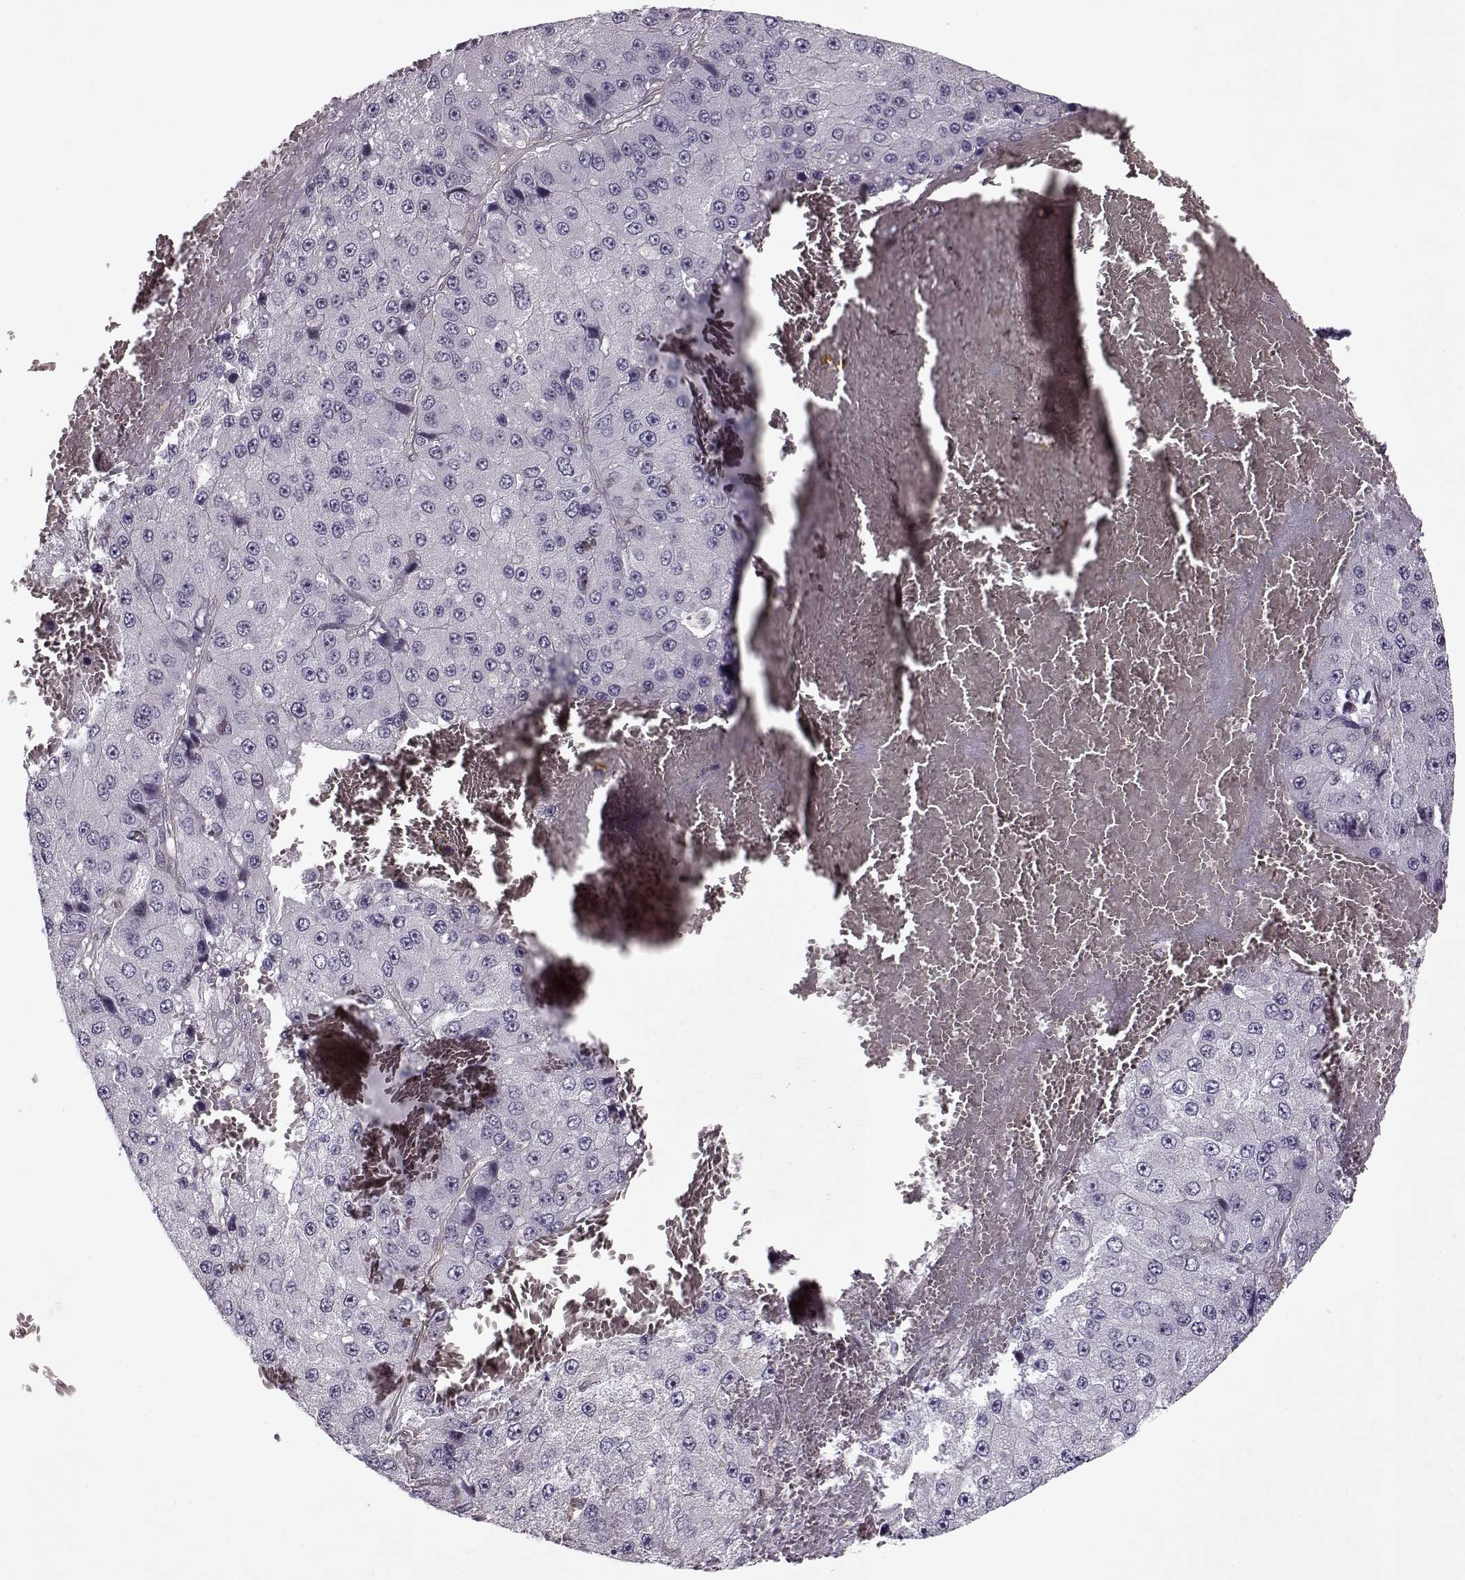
{"staining": {"intensity": "negative", "quantity": "none", "location": "none"}, "tissue": "liver cancer", "cell_type": "Tumor cells", "image_type": "cancer", "snomed": [{"axis": "morphology", "description": "Carcinoma, Hepatocellular, NOS"}, {"axis": "topography", "description": "Liver"}], "caption": "Immunohistochemical staining of liver cancer reveals no significant staining in tumor cells.", "gene": "KRT9", "patient": {"sex": "female", "age": 73}}